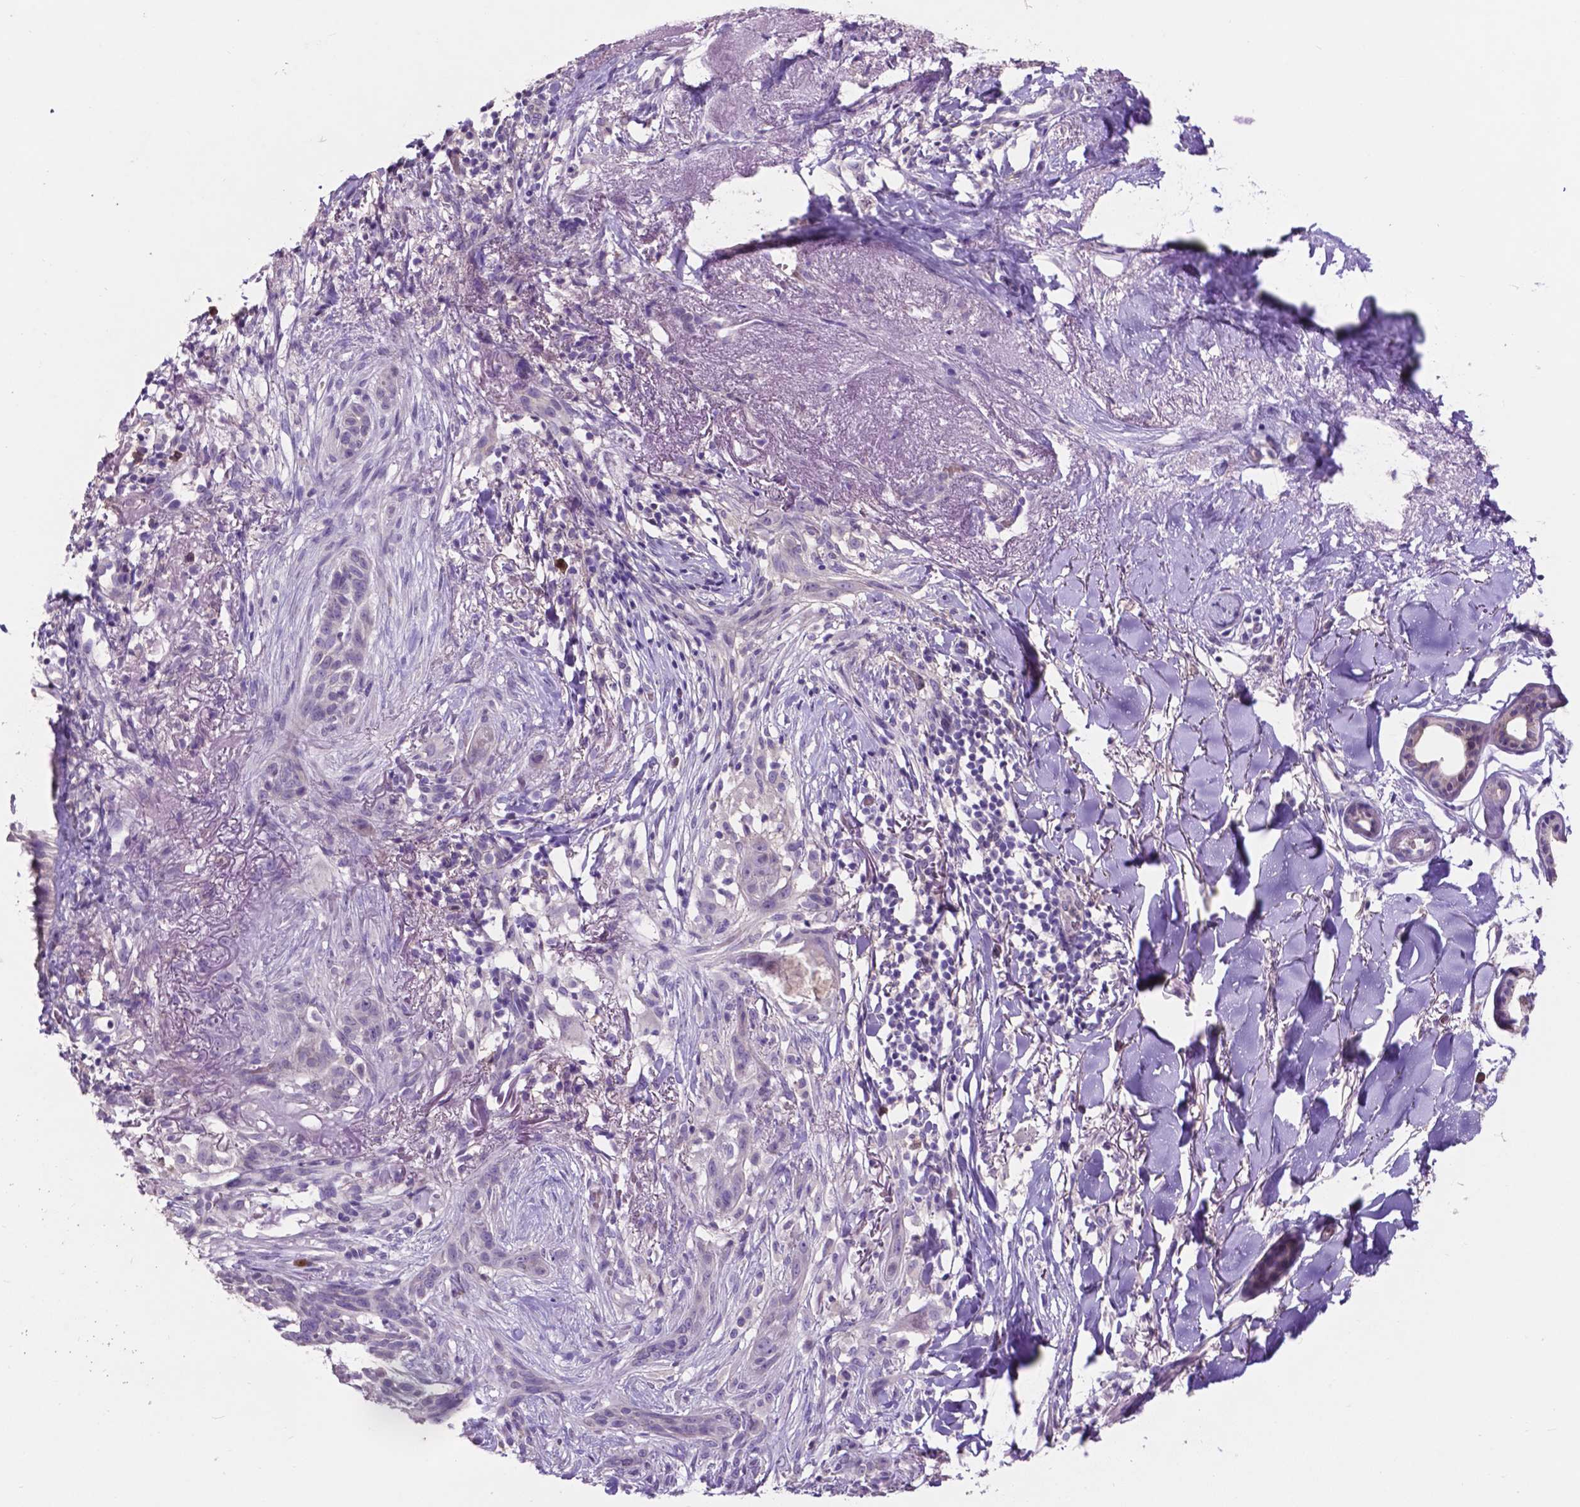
{"staining": {"intensity": "negative", "quantity": "none", "location": "none"}, "tissue": "skin cancer", "cell_type": "Tumor cells", "image_type": "cancer", "snomed": [{"axis": "morphology", "description": "Normal tissue, NOS"}, {"axis": "morphology", "description": "Basal cell carcinoma"}, {"axis": "topography", "description": "Skin"}], "caption": "DAB (3,3'-diaminobenzidine) immunohistochemical staining of human skin cancer displays no significant staining in tumor cells.", "gene": "PLSCR1", "patient": {"sex": "male", "age": 84}}